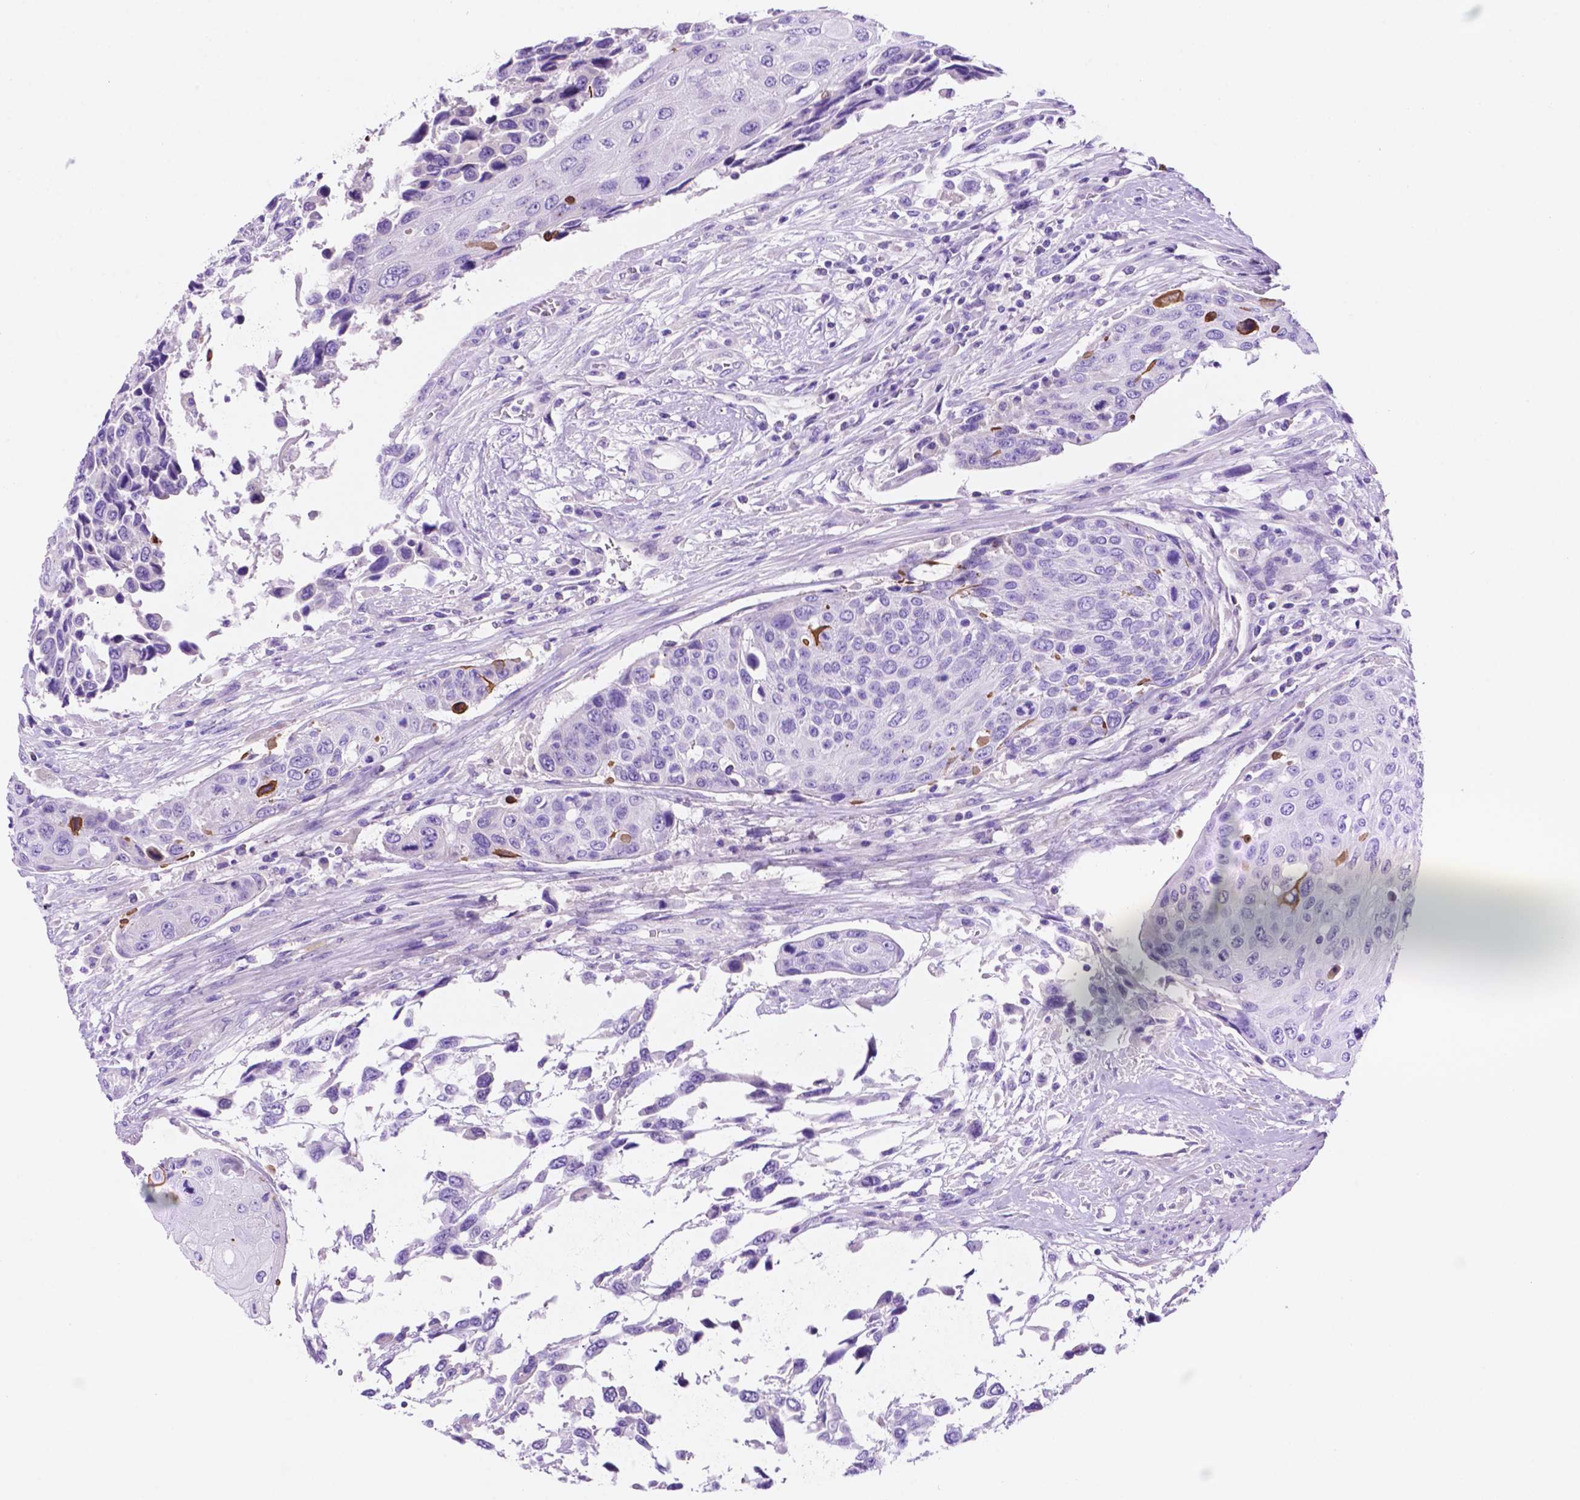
{"staining": {"intensity": "negative", "quantity": "none", "location": "none"}, "tissue": "urothelial cancer", "cell_type": "Tumor cells", "image_type": "cancer", "snomed": [{"axis": "morphology", "description": "Urothelial carcinoma, High grade"}, {"axis": "topography", "description": "Urinary bladder"}], "caption": "There is no significant staining in tumor cells of high-grade urothelial carcinoma. Nuclei are stained in blue.", "gene": "FOXB2", "patient": {"sex": "female", "age": 70}}